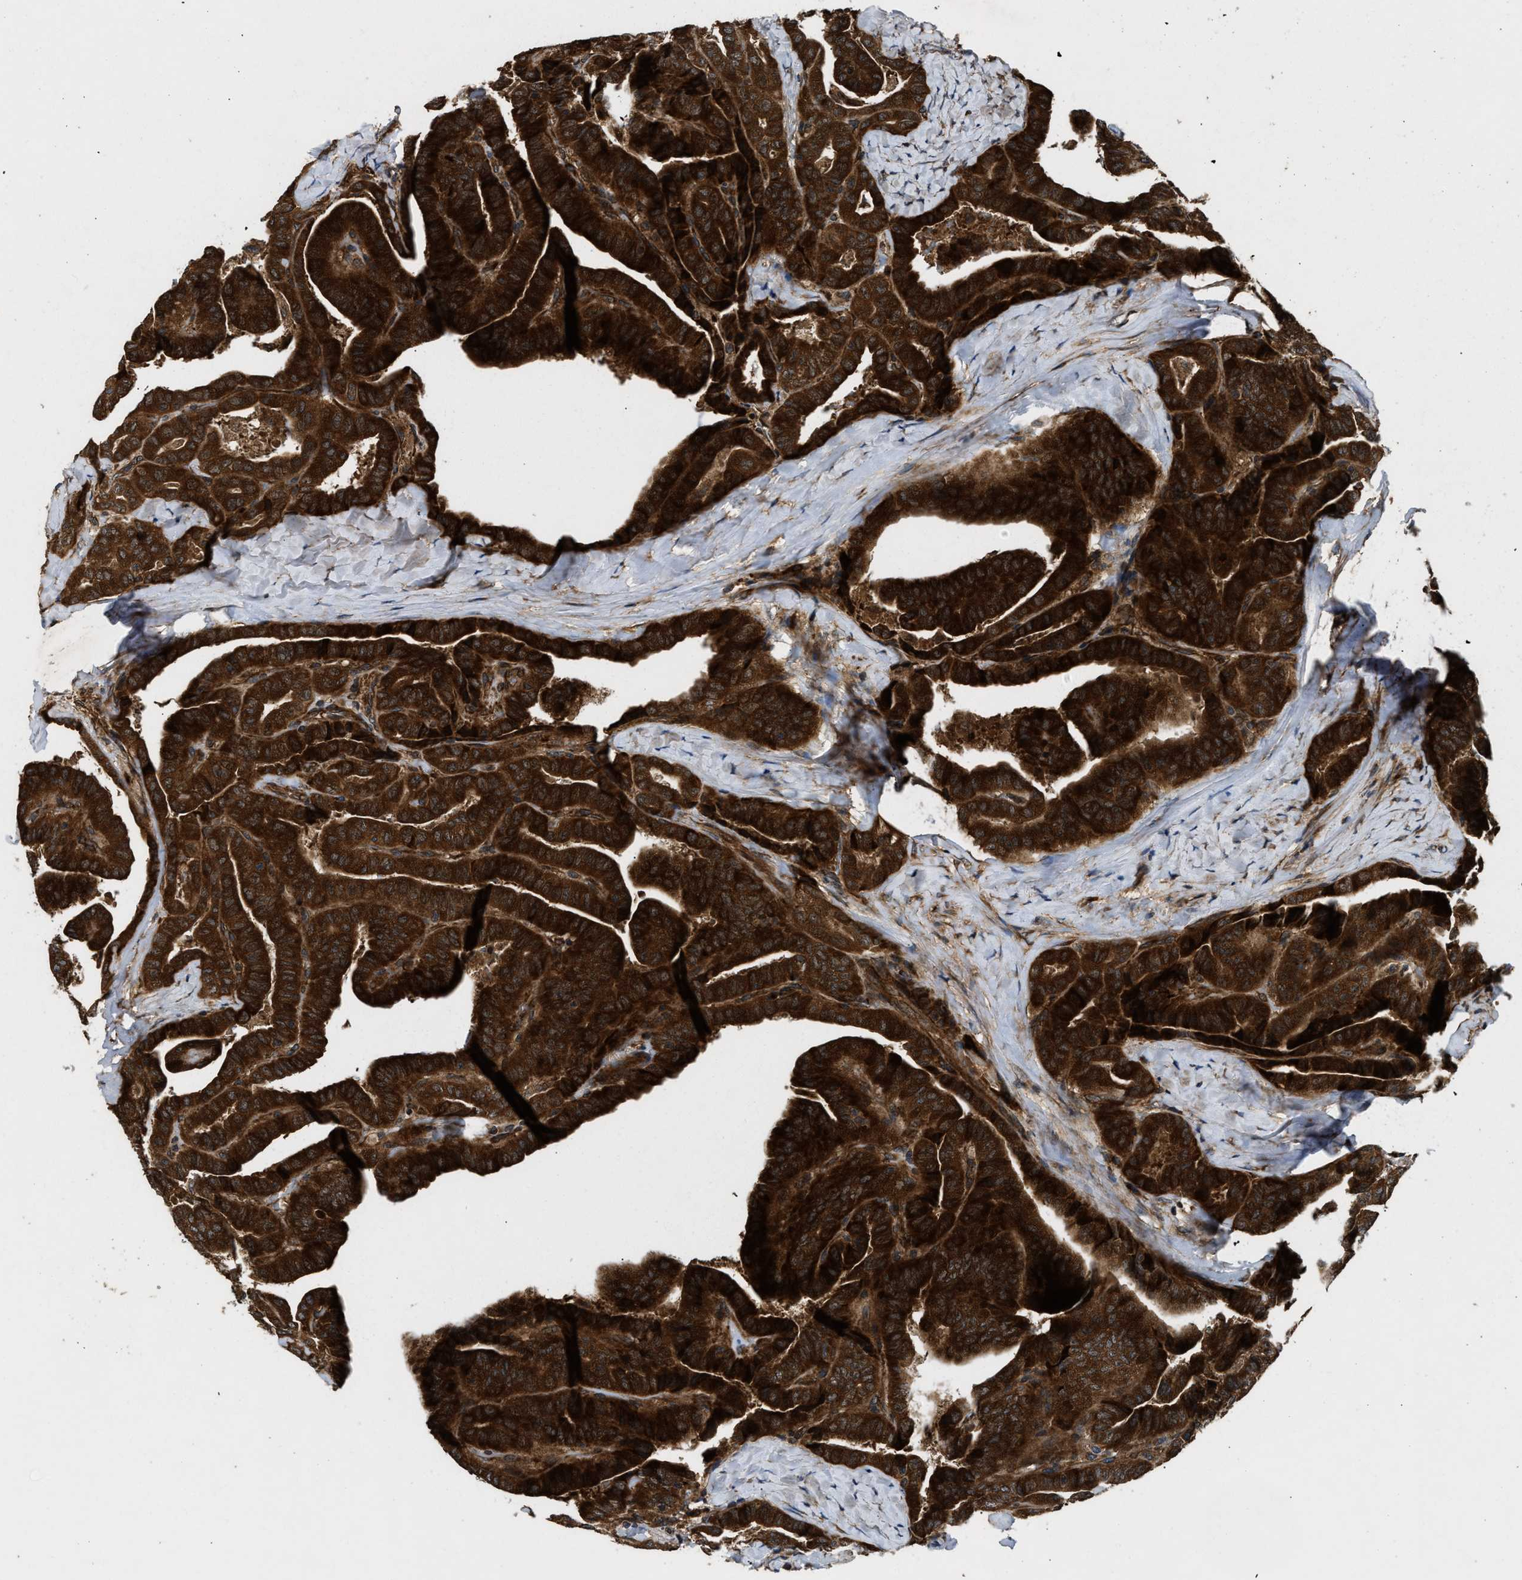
{"staining": {"intensity": "strong", "quantity": ">75%", "location": "cytoplasmic/membranous"}, "tissue": "thyroid cancer", "cell_type": "Tumor cells", "image_type": "cancer", "snomed": [{"axis": "morphology", "description": "Papillary adenocarcinoma, NOS"}, {"axis": "topography", "description": "Thyroid gland"}], "caption": "Human thyroid cancer (papillary adenocarcinoma) stained for a protein (brown) displays strong cytoplasmic/membranous positive expression in about >75% of tumor cells.", "gene": "PNPLA8", "patient": {"sex": "male", "age": 77}}